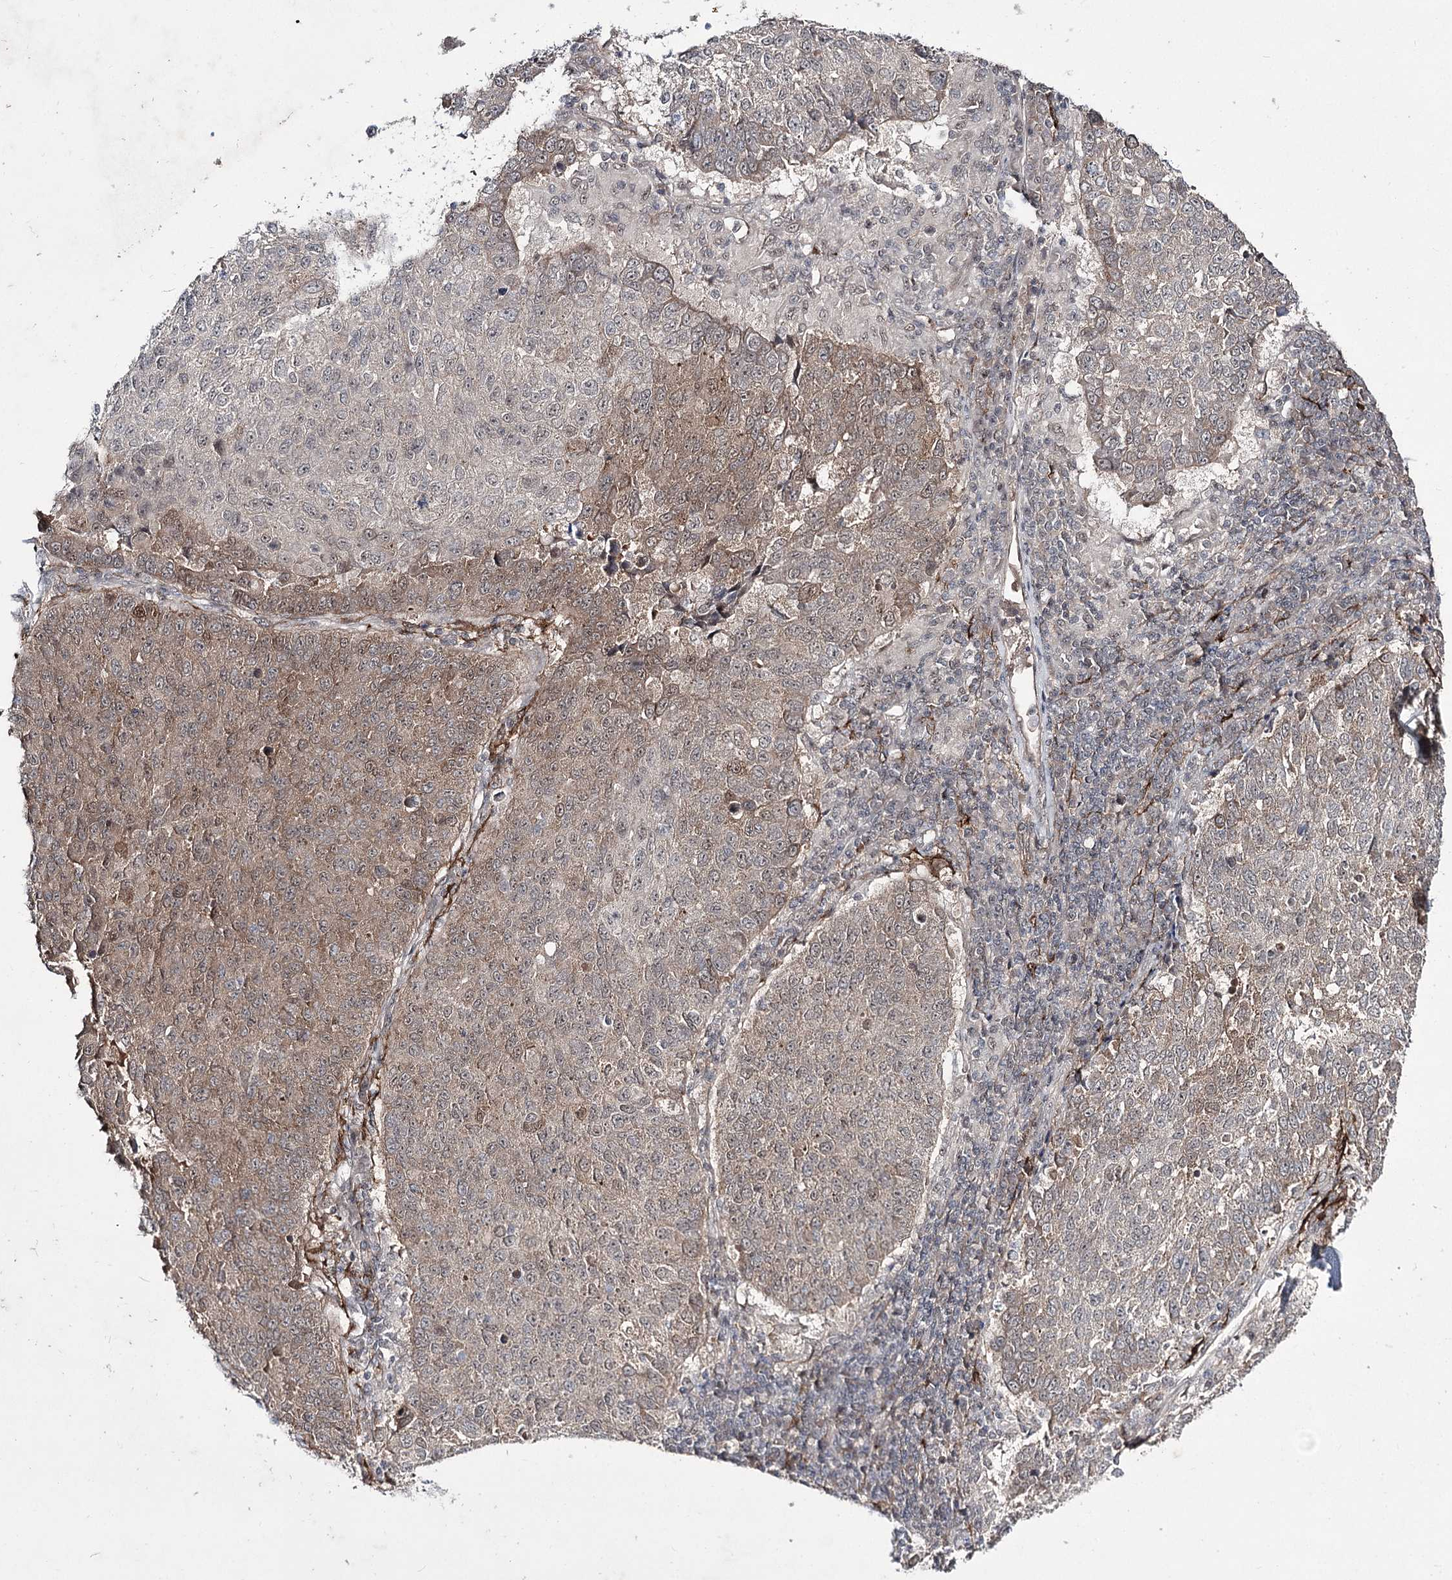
{"staining": {"intensity": "weak", "quantity": "25%-75%", "location": "cytoplasmic/membranous"}, "tissue": "lung cancer", "cell_type": "Tumor cells", "image_type": "cancer", "snomed": [{"axis": "morphology", "description": "Squamous cell carcinoma, NOS"}, {"axis": "topography", "description": "Lung"}], "caption": "A photomicrograph of human lung squamous cell carcinoma stained for a protein displays weak cytoplasmic/membranous brown staining in tumor cells.", "gene": "HOXC11", "patient": {"sex": "male", "age": 73}}